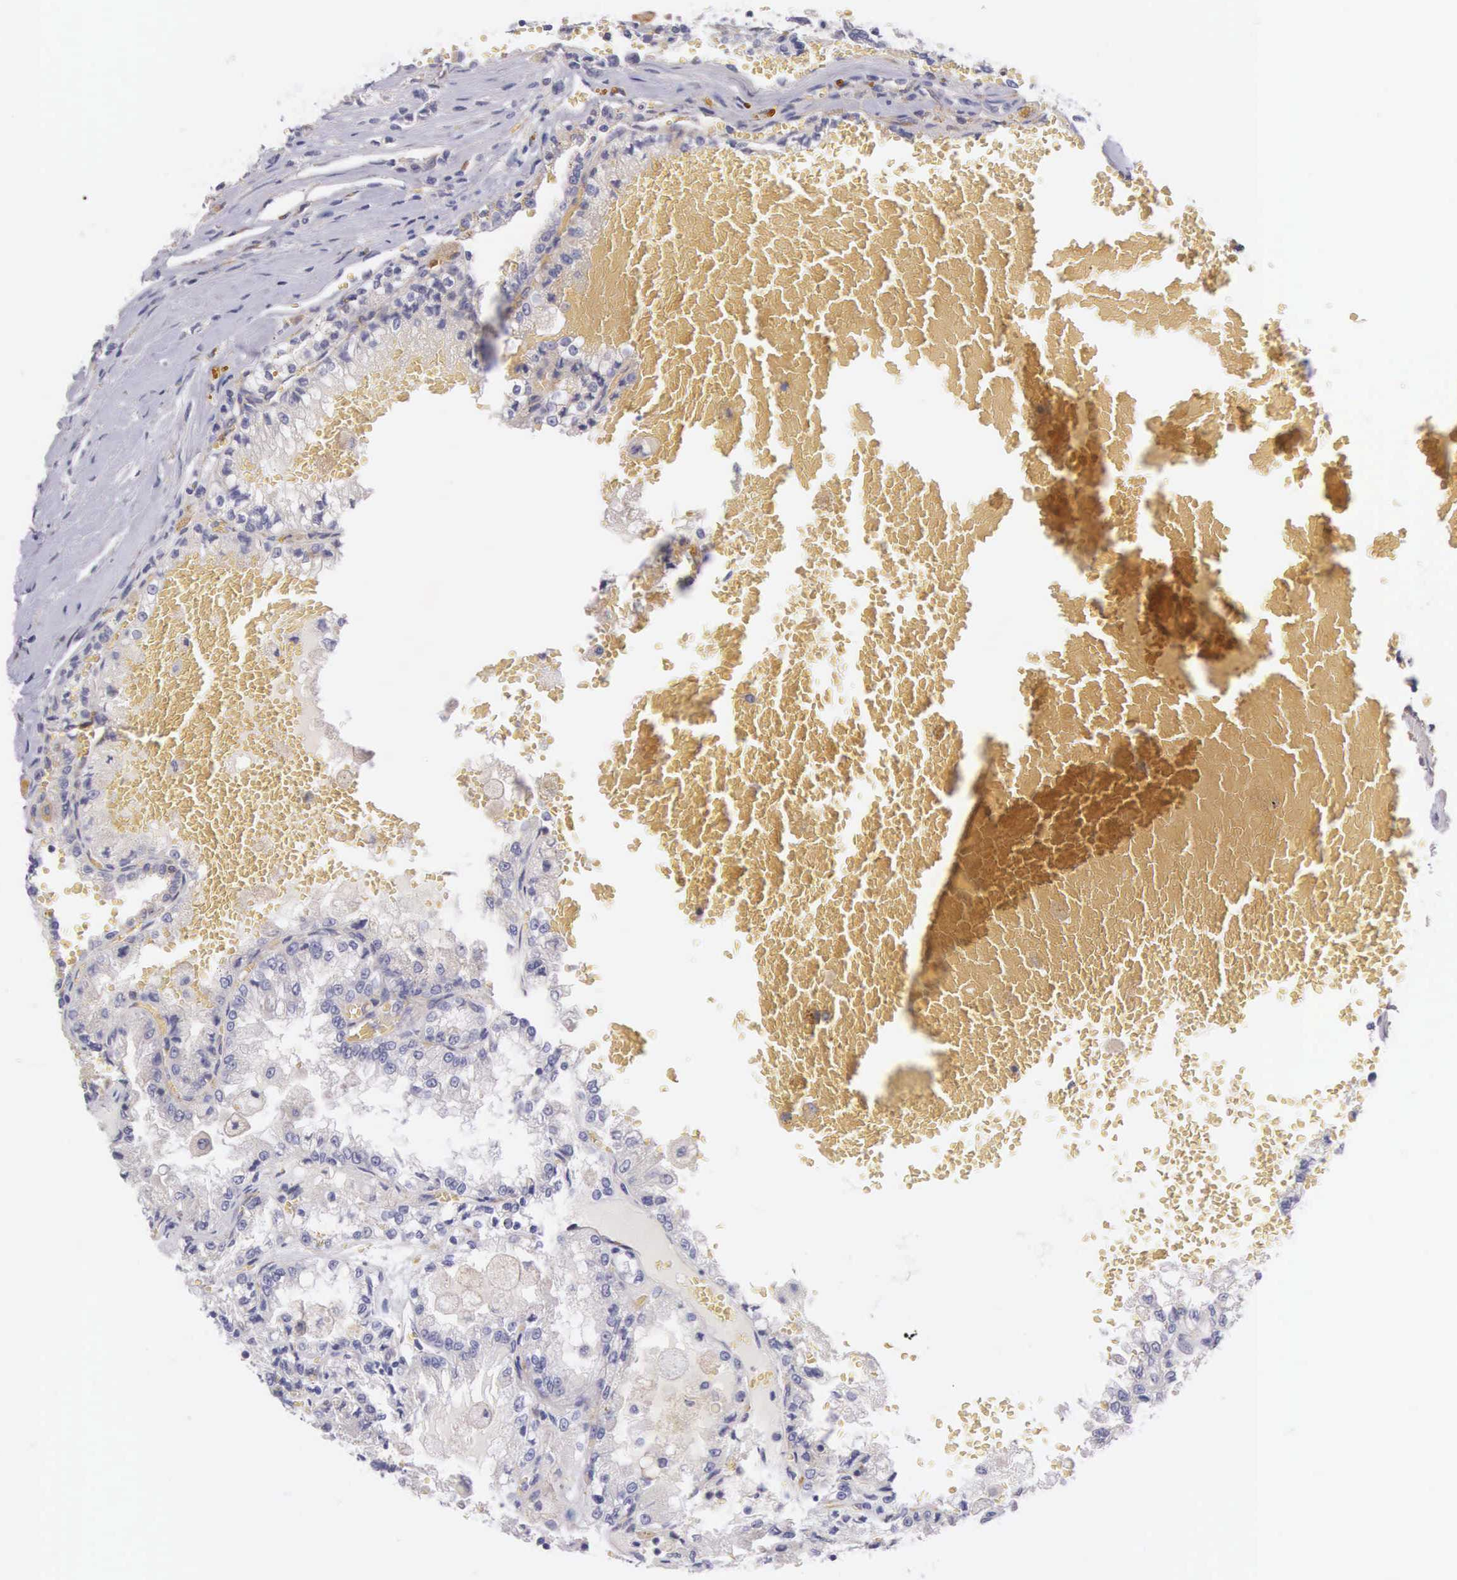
{"staining": {"intensity": "negative", "quantity": "none", "location": "none"}, "tissue": "renal cancer", "cell_type": "Tumor cells", "image_type": "cancer", "snomed": [{"axis": "morphology", "description": "Adenocarcinoma, NOS"}, {"axis": "topography", "description": "Kidney"}], "caption": "The histopathology image displays no staining of tumor cells in renal cancer.", "gene": "OSBPL3", "patient": {"sex": "female", "age": 56}}